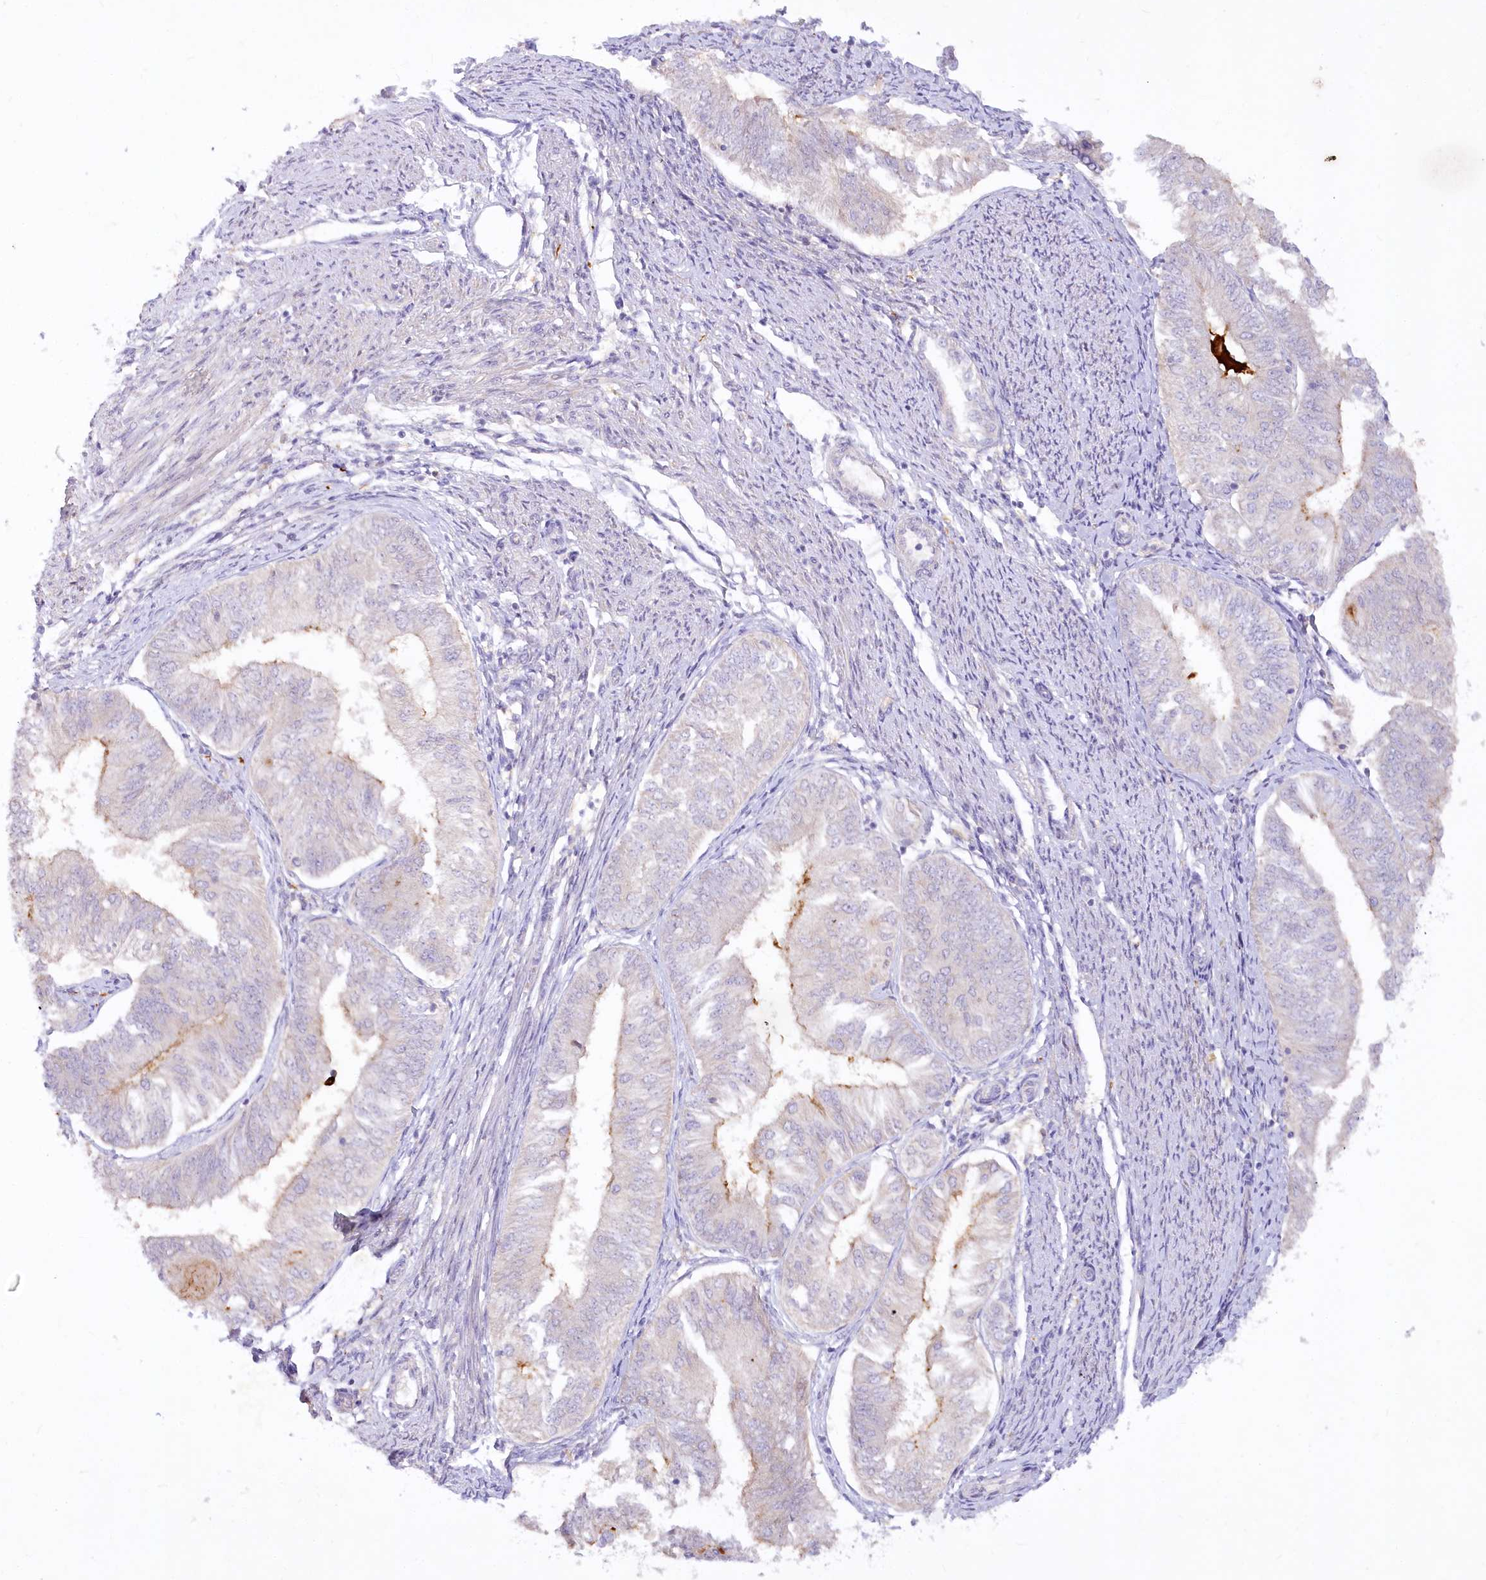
{"staining": {"intensity": "weak", "quantity": "<25%", "location": "cytoplasmic/membranous"}, "tissue": "endometrial cancer", "cell_type": "Tumor cells", "image_type": "cancer", "snomed": [{"axis": "morphology", "description": "Adenocarcinoma, NOS"}, {"axis": "topography", "description": "Endometrium"}], "caption": "The immunohistochemistry (IHC) photomicrograph has no significant expression in tumor cells of endometrial adenocarcinoma tissue.", "gene": "EFHC2", "patient": {"sex": "female", "age": 58}}